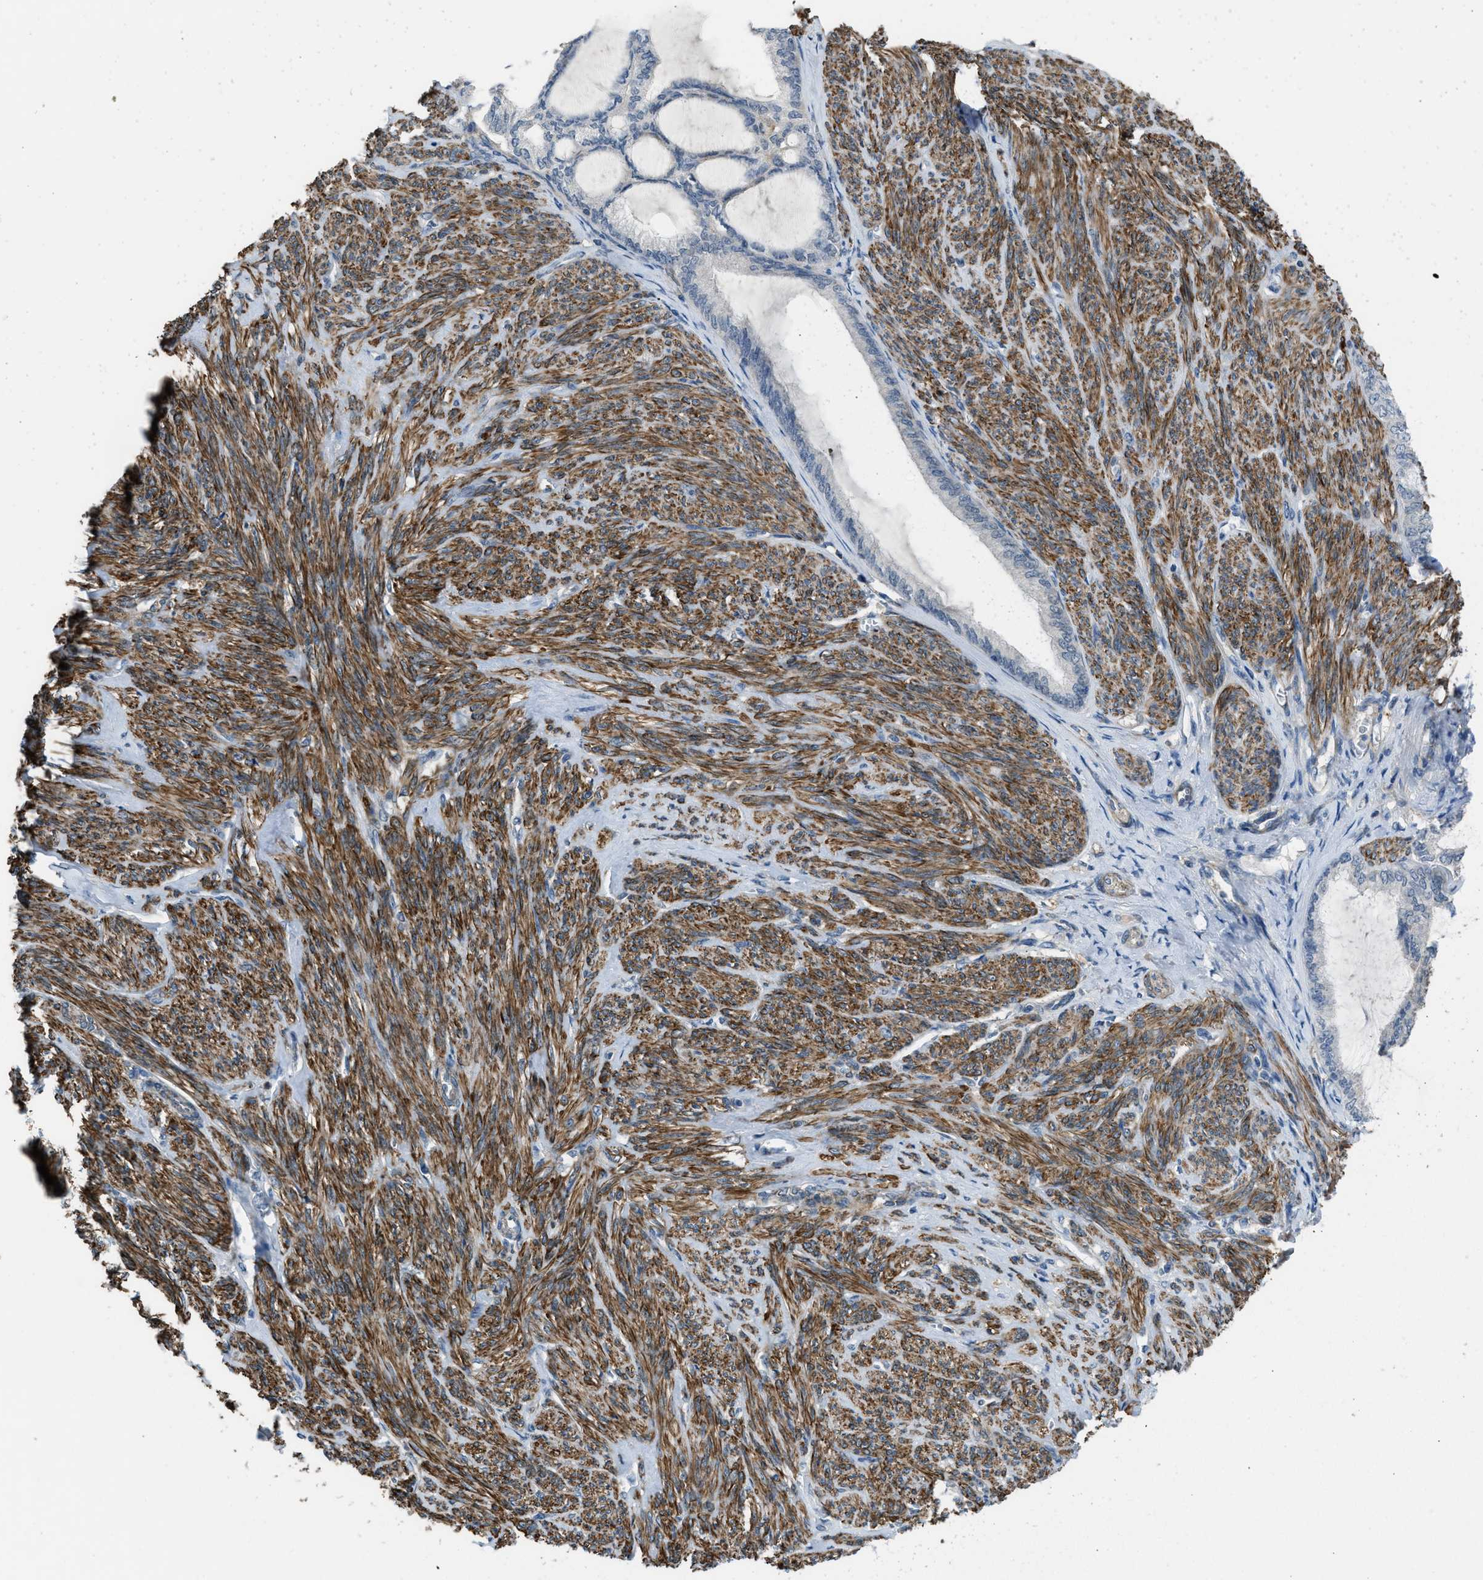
{"staining": {"intensity": "negative", "quantity": "none", "location": "none"}, "tissue": "endometrial cancer", "cell_type": "Tumor cells", "image_type": "cancer", "snomed": [{"axis": "morphology", "description": "Adenocarcinoma, NOS"}, {"axis": "topography", "description": "Endometrium"}], "caption": "Protein analysis of endometrial cancer (adenocarcinoma) displays no significant positivity in tumor cells.", "gene": "PCNX3", "patient": {"sex": "female", "age": 86}}